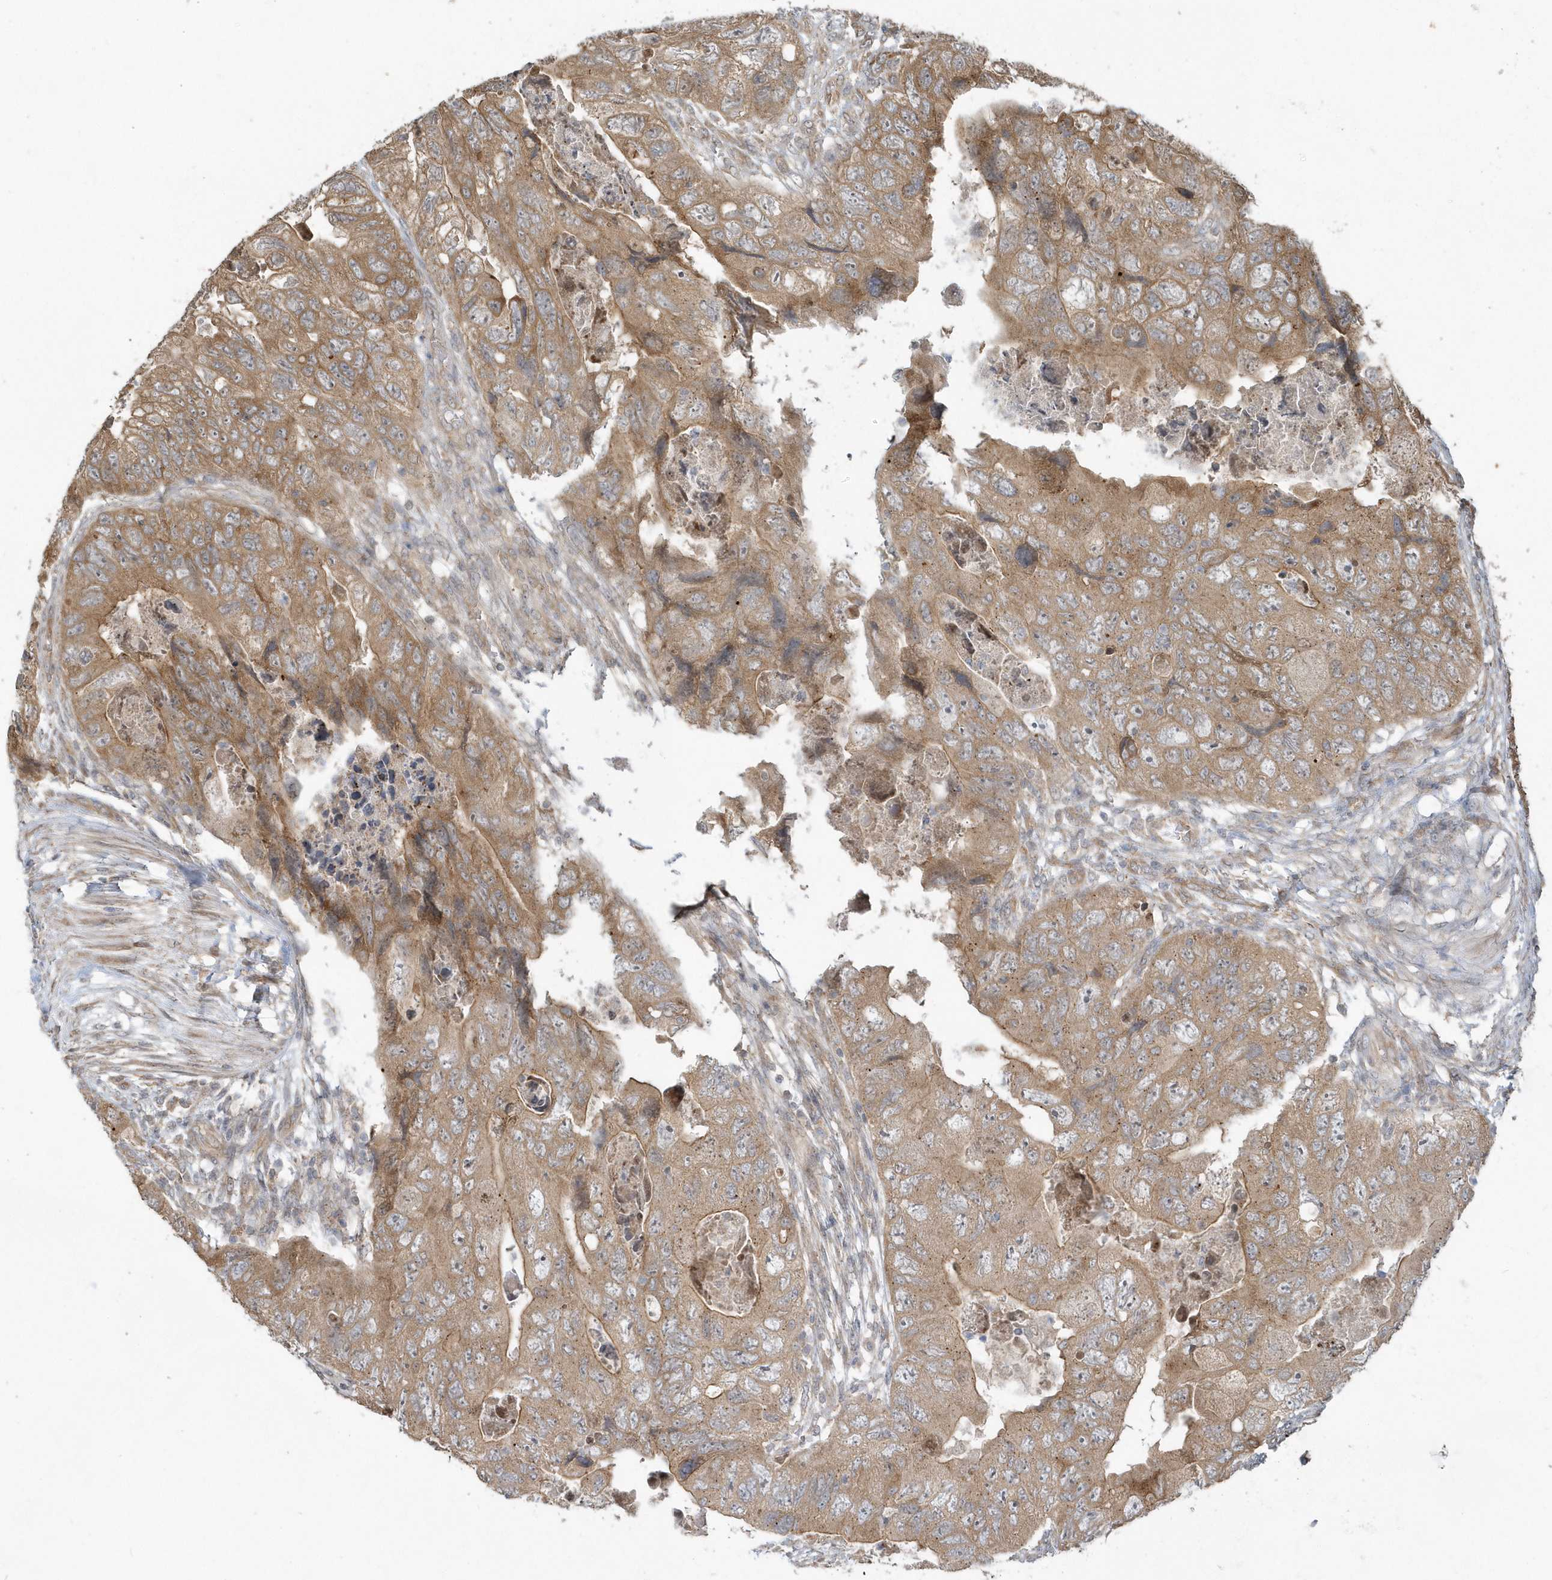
{"staining": {"intensity": "moderate", "quantity": ">75%", "location": "cytoplasmic/membranous"}, "tissue": "colorectal cancer", "cell_type": "Tumor cells", "image_type": "cancer", "snomed": [{"axis": "morphology", "description": "Adenocarcinoma, NOS"}, {"axis": "topography", "description": "Rectum"}], "caption": "Colorectal adenocarcinoma stained with a protein marker reveals moderate staining in tumor cells.", "gene": "STIM2", "patient": {"sex": "male", "age": 63}}